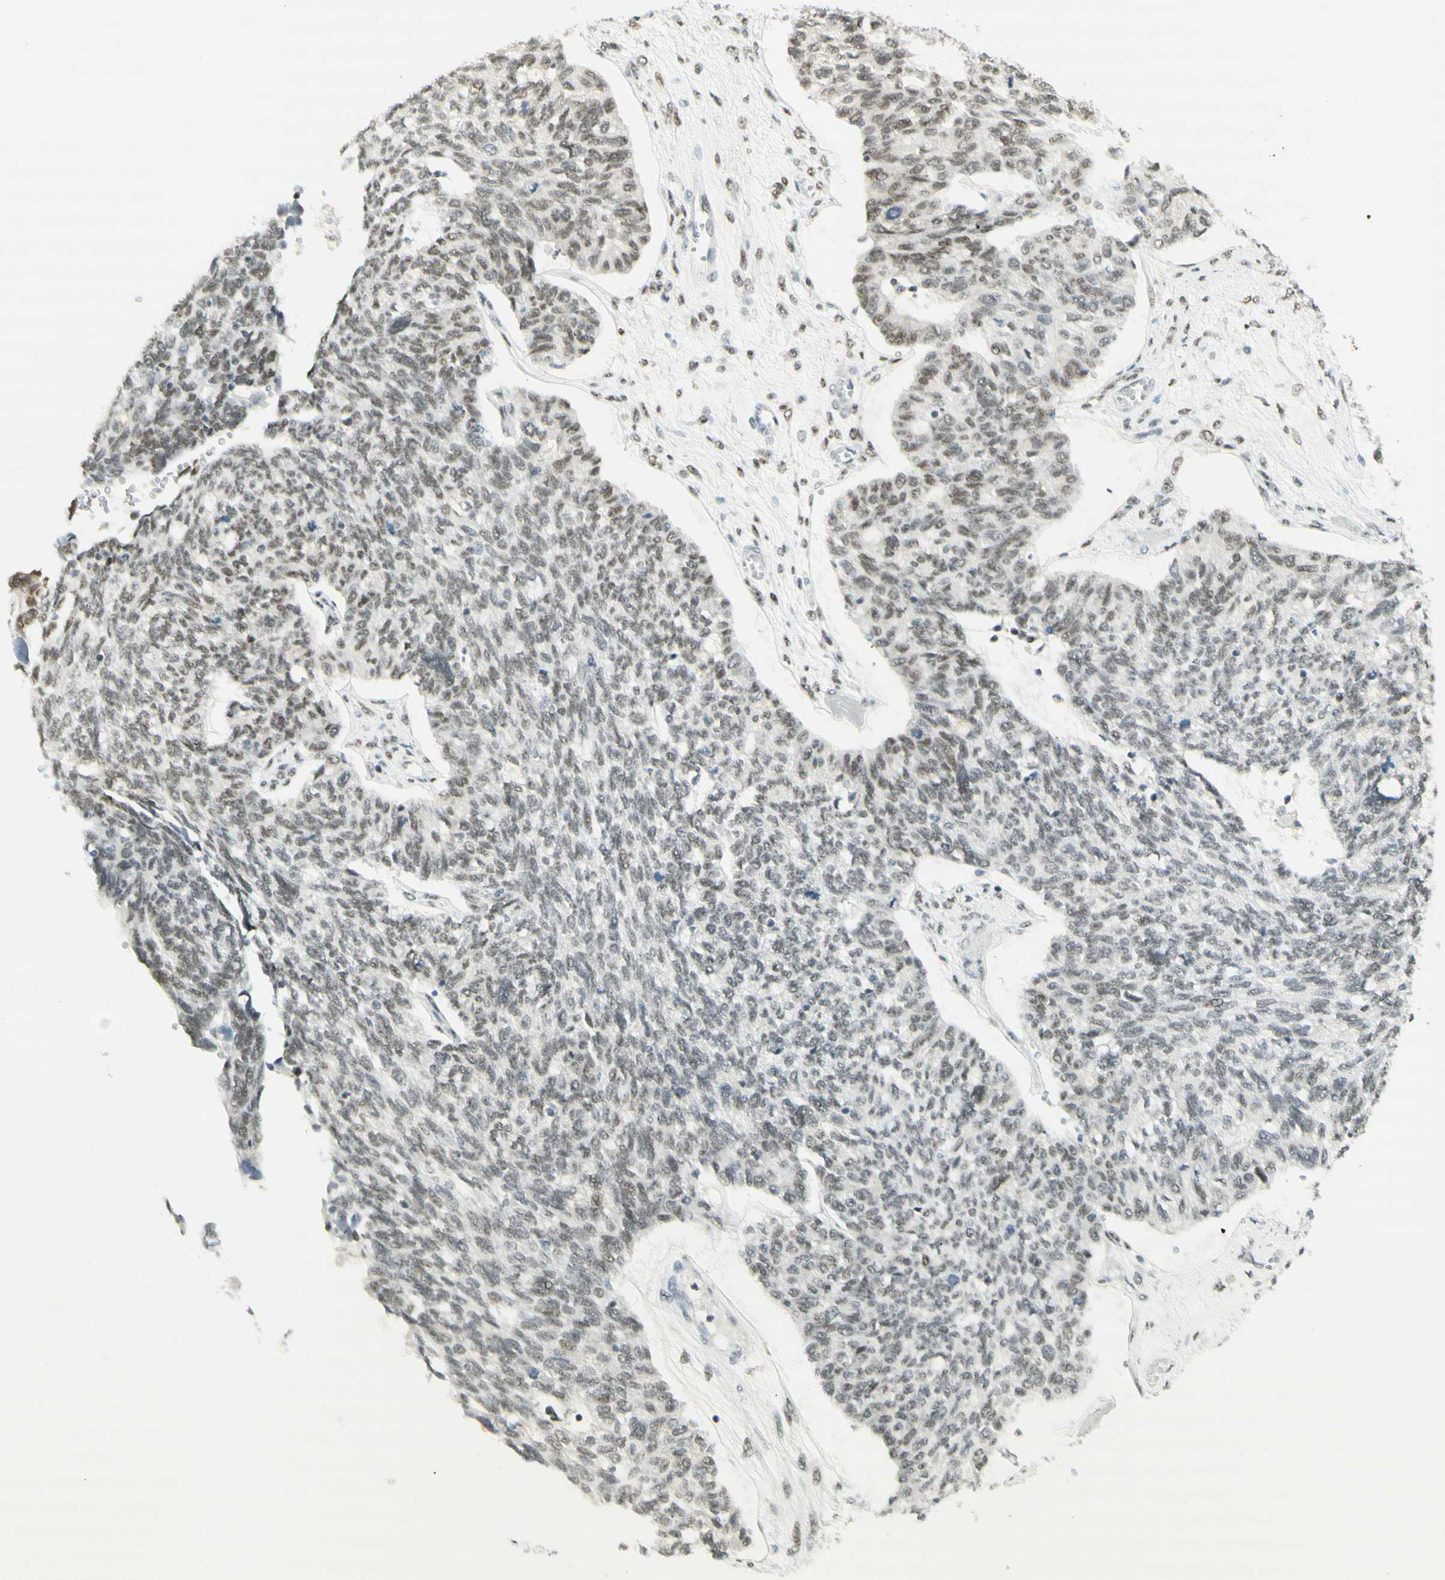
{"staining": {"intensity": "weak", "quantity": ">75%", "location": "nuclear"}, "tissue": "ovarian cancer", "cell_type": "Tumor cells", "image_type": "cancer", "snomed": [{"axis": "morphology", "description": "Cystadenocarcinoma, serous, NOS"}, {"axis": "topography", "description": "Ovary"}], "caption": "IHC photomicrograph of neoplastic tissue: ovarian cancer stained using immunohistochemistry displays low levels of weak protein expression localized specifically in the nuclear of tumor cells, appearing as a nuclear brown color.", "gene": "PMS2", "patient": {"sex": "female", "age": 79}}